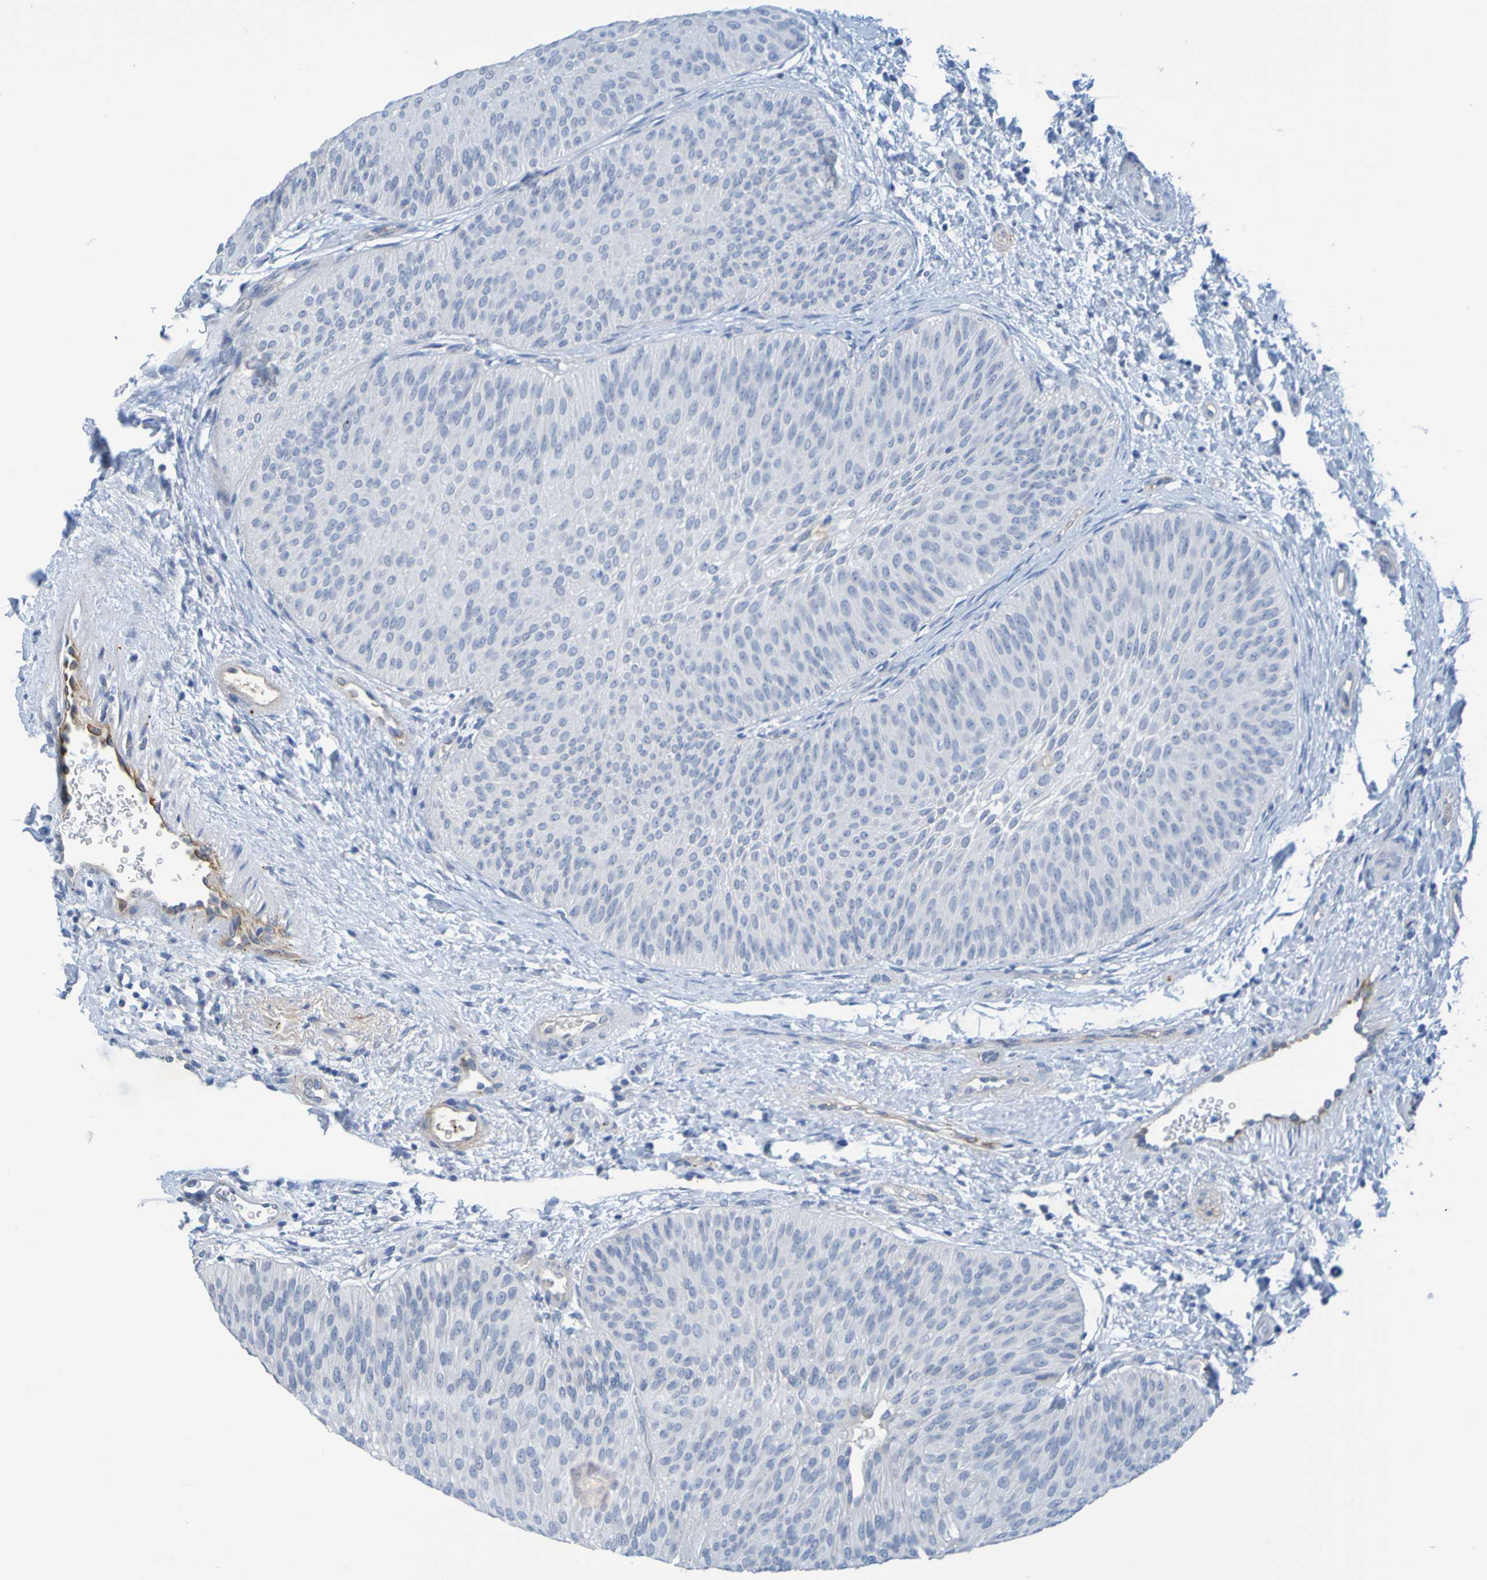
{"staining": {"intensity": "negative", "quantity": "none", "location": "none"}, "tissue": "urothelial cancer", "cell_type": "Tumor cells", "image_type": "cancer", "snomed": [{"axis": "morphology", "description": "Urothelial carcinoma, Low grade"}, {"axis": "topography", "description": "Urinary bladder"}], "caption": "DAB immunohistochemical staining of human low-grade urothelial carcinoma shows no significant positivity in tumor cells.", "gene": "IL10", "patient": {"sex": "female", "age": 60}}